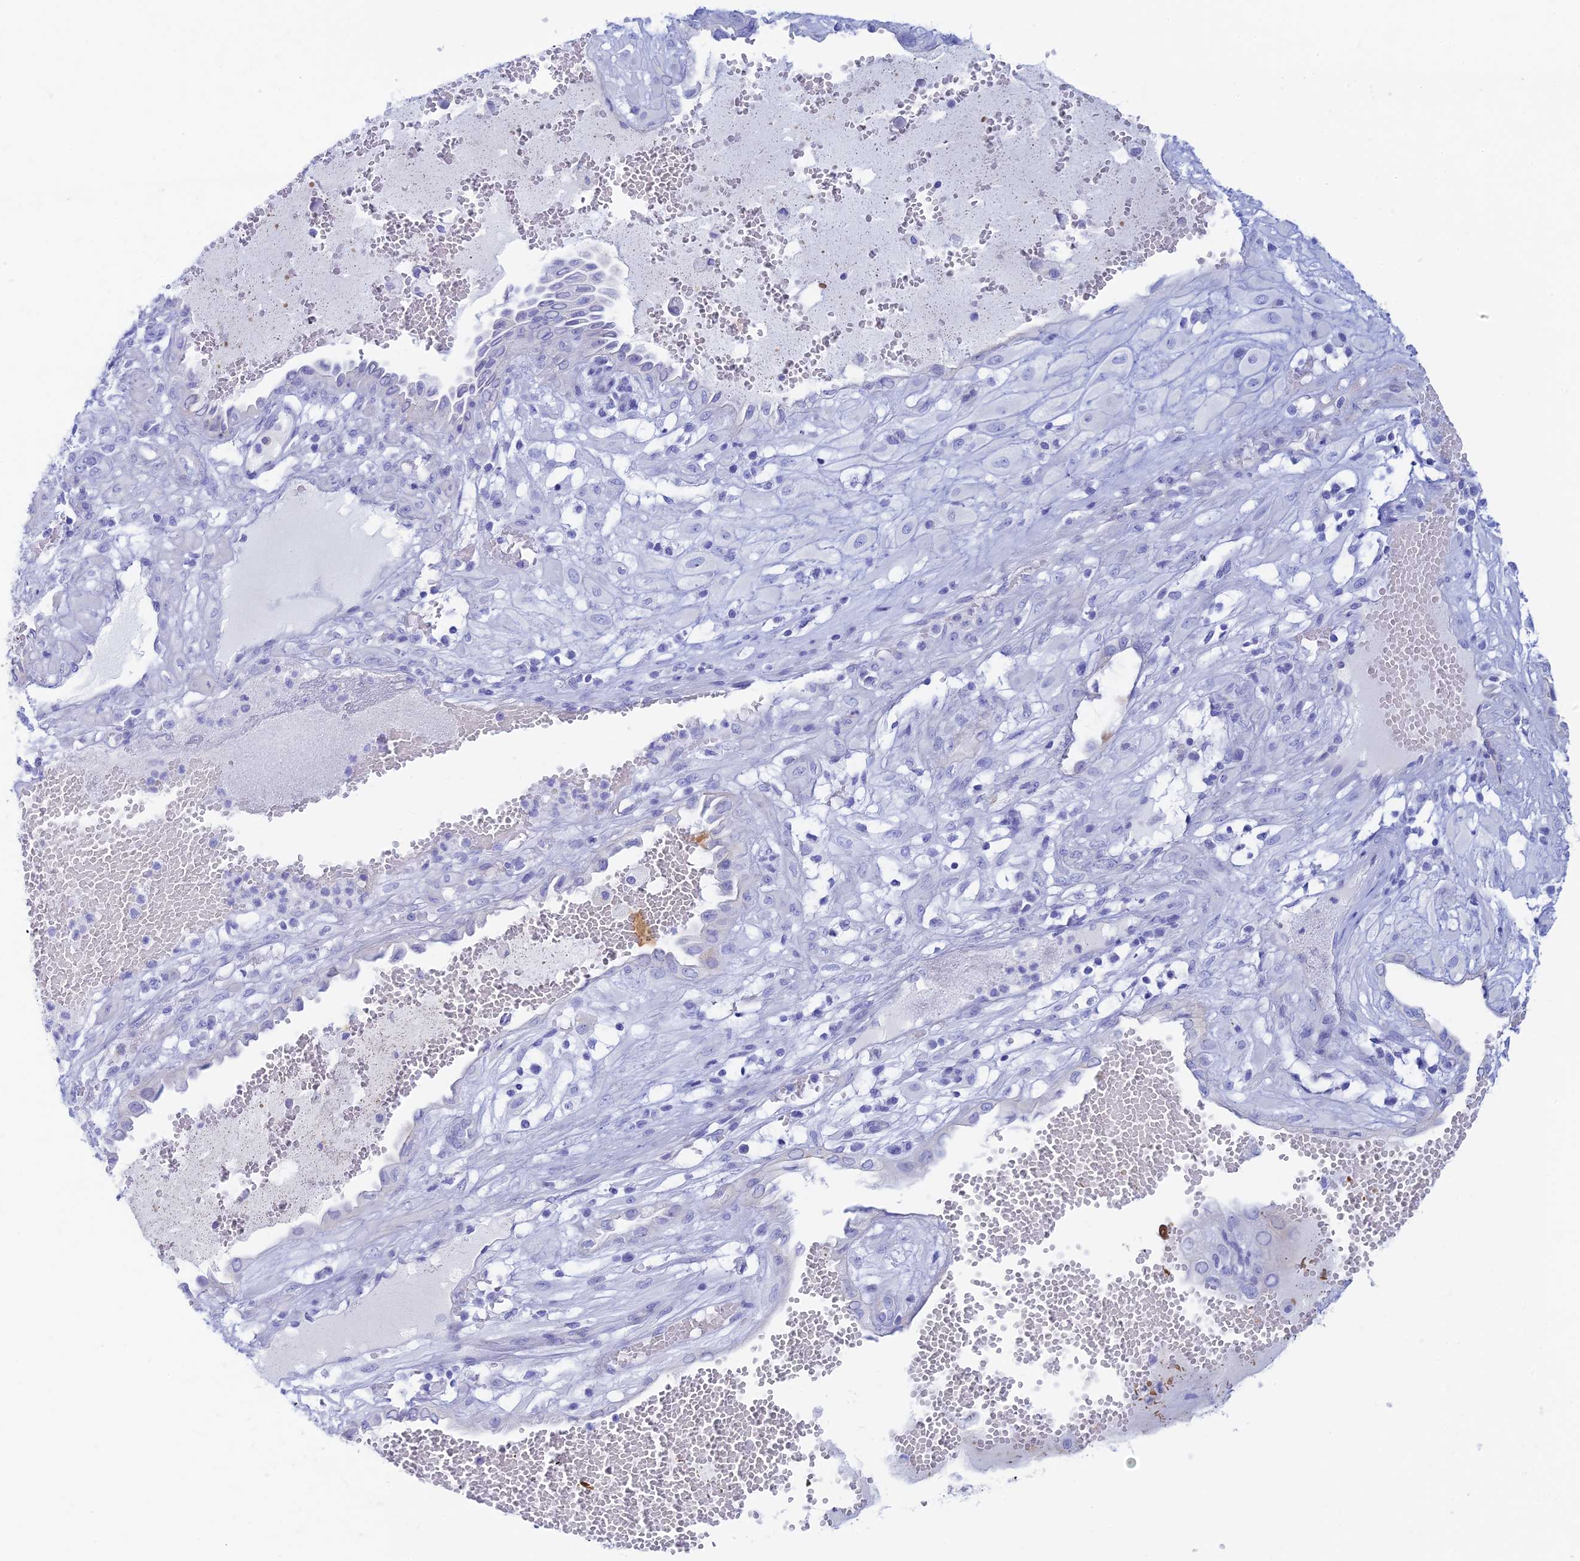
{"staining": {"intensity": "negative", "quantity": "none", "location": "none"}, "tissue": "cervical cancer", "cell_type": "Tumor cells", "image_type": "cancer", "snomed": [{"axis": "morphology", "description": "Squamous cell carcinoma, NOS"}, {"axis": "topography", "description": "Cervix"}], "caption": "The histopathology image displays no staining of tumor cells in cervical cancer. The staining is performed using DAB (3,3'-diaminobenzidine) brown chromogen with nuclei counter-stained in using hematoxylin.", "gene": "CEP152", "patient": {"sex": "female", "age": 36}}